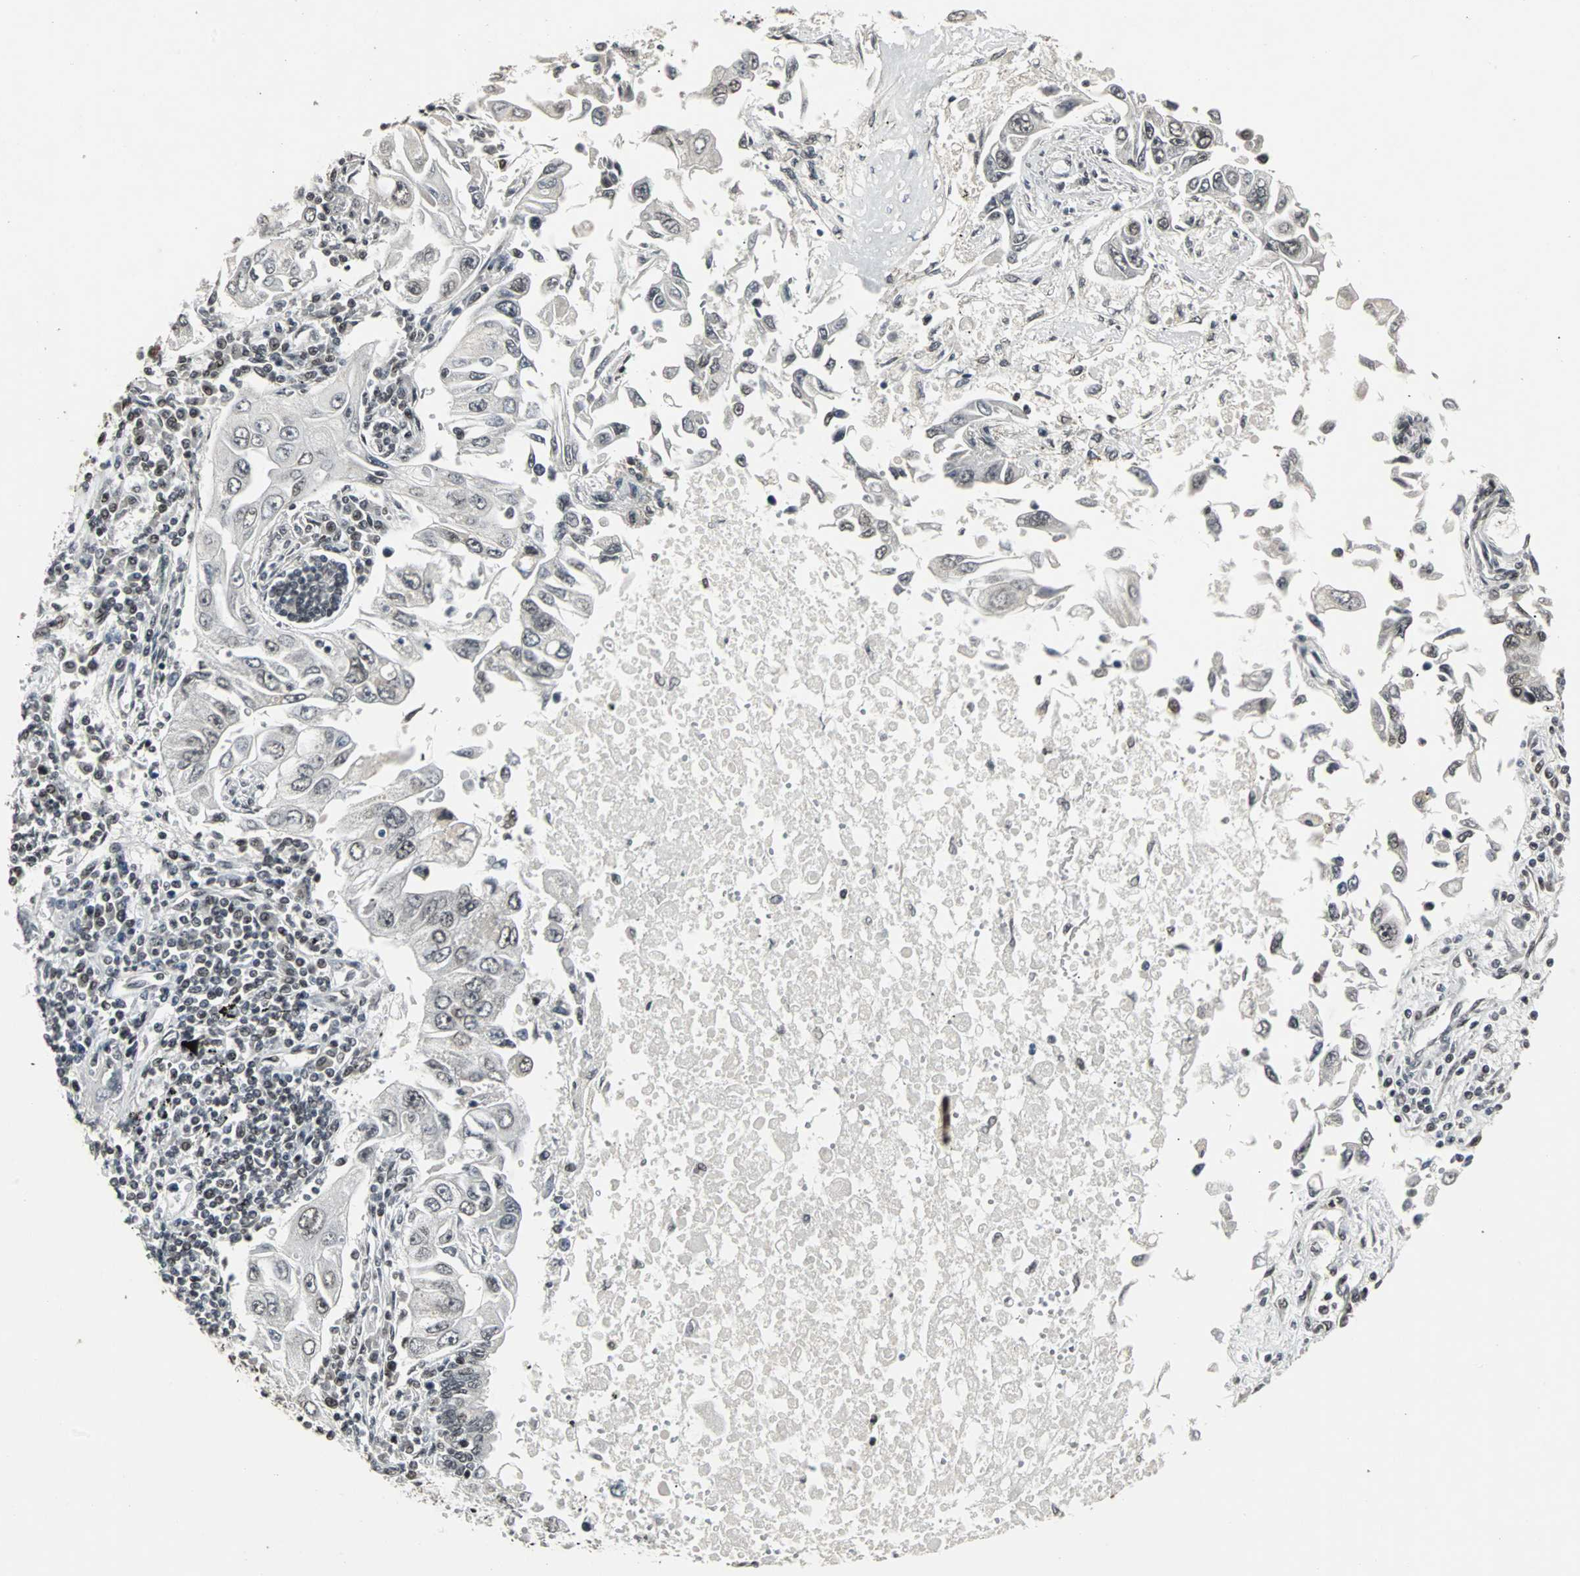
{"staining": {"intensity": "weak", "quantity": "25%-75%", "location": "nuclear"}, "tissue": "lung cancer", "cell_type": "Tumor cells", "image_type": "cancer", "snomed": [{"axis": "morphology", "description": "Adenocarcinoma, NOS"}, {"axis": "topography", "description": "Lung"}], "caption": "A low amount of weak nuclear staining is present in approximately 25%-75% of tumor cells in lung cancer tissue.", "gene": "PNKP", "patient": {"sex": "male", "age": 84}}